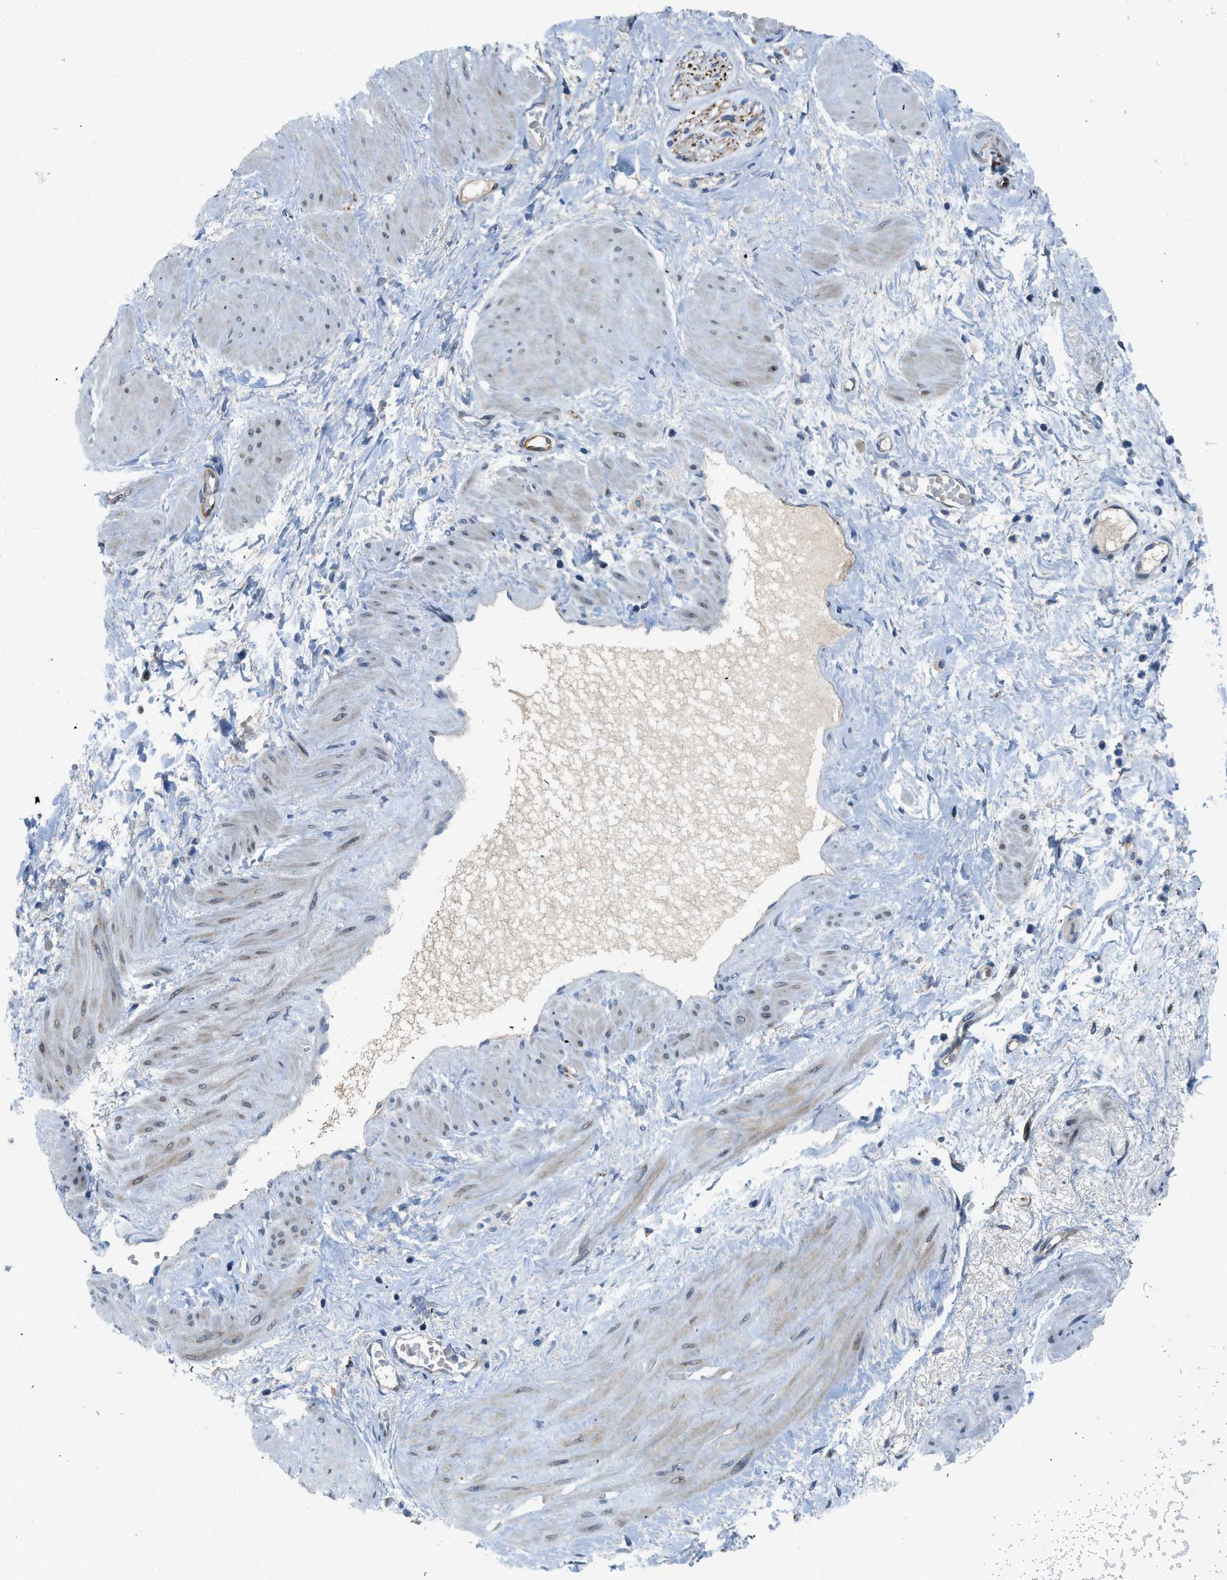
{"staining": {"intensity": "negative", "quantity": "none", "location": "none"}, "tissue": "adipose tissue", "cell_type": "Adipocytes", "image_type": "normal", "snomed": [{"axis": "morphology", "description": "Normal tissue, NOS"}, {"axis": "topography", "description": "Soft tissue"}, {"axis": "topography", "description": "Vascular tissue"}], "caption": "The micrograph exhibits no staining of adipocytes in unremarkable adipose tissue. Nuclei are stained in blue.", "gene": "TMEM248", "patient": {"sex": "female", "age": 35}}